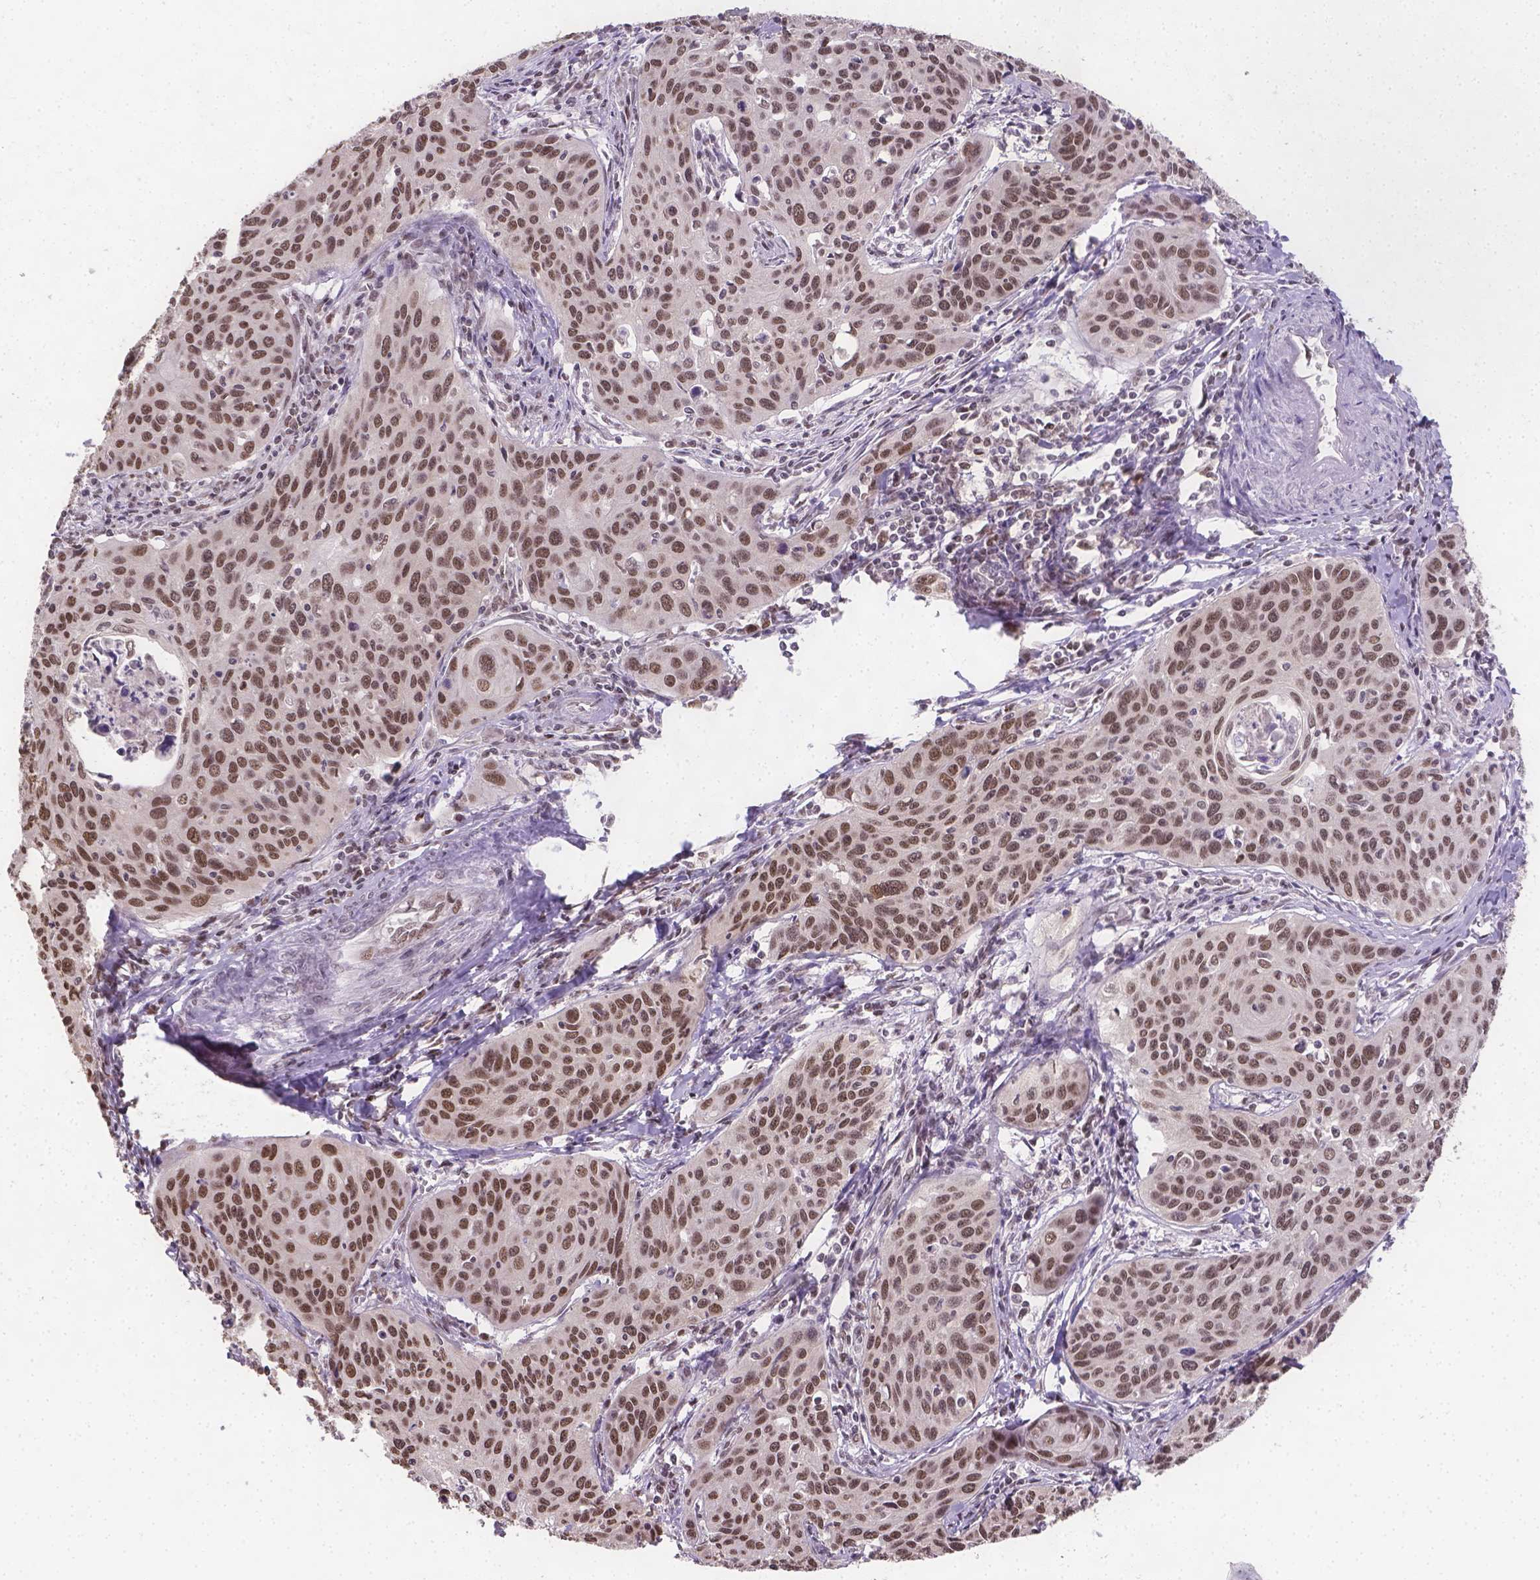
{"staining": {"intensity": "moderate", "quantity": ">75%", "location": "nuclear"}, "tissue": "cervical cancer", "cell_type": "Tumor cells", "image_type": "cancer", "snomed": [{"axis": "morphology", "description": "Squamous cell carcinoma, NOS"}, {"axis": "topography", "description": "Cervix"}], "caption": "An image of human cervical squamous cell carcinoma stained for a protein demonstrates moderate nuclear brown staining in tumor cells. (DAB = brown stain, brightfield microscopy at high magnification).", "gene": "FANCE", "patient": {"sex": "female", "age": 31}}